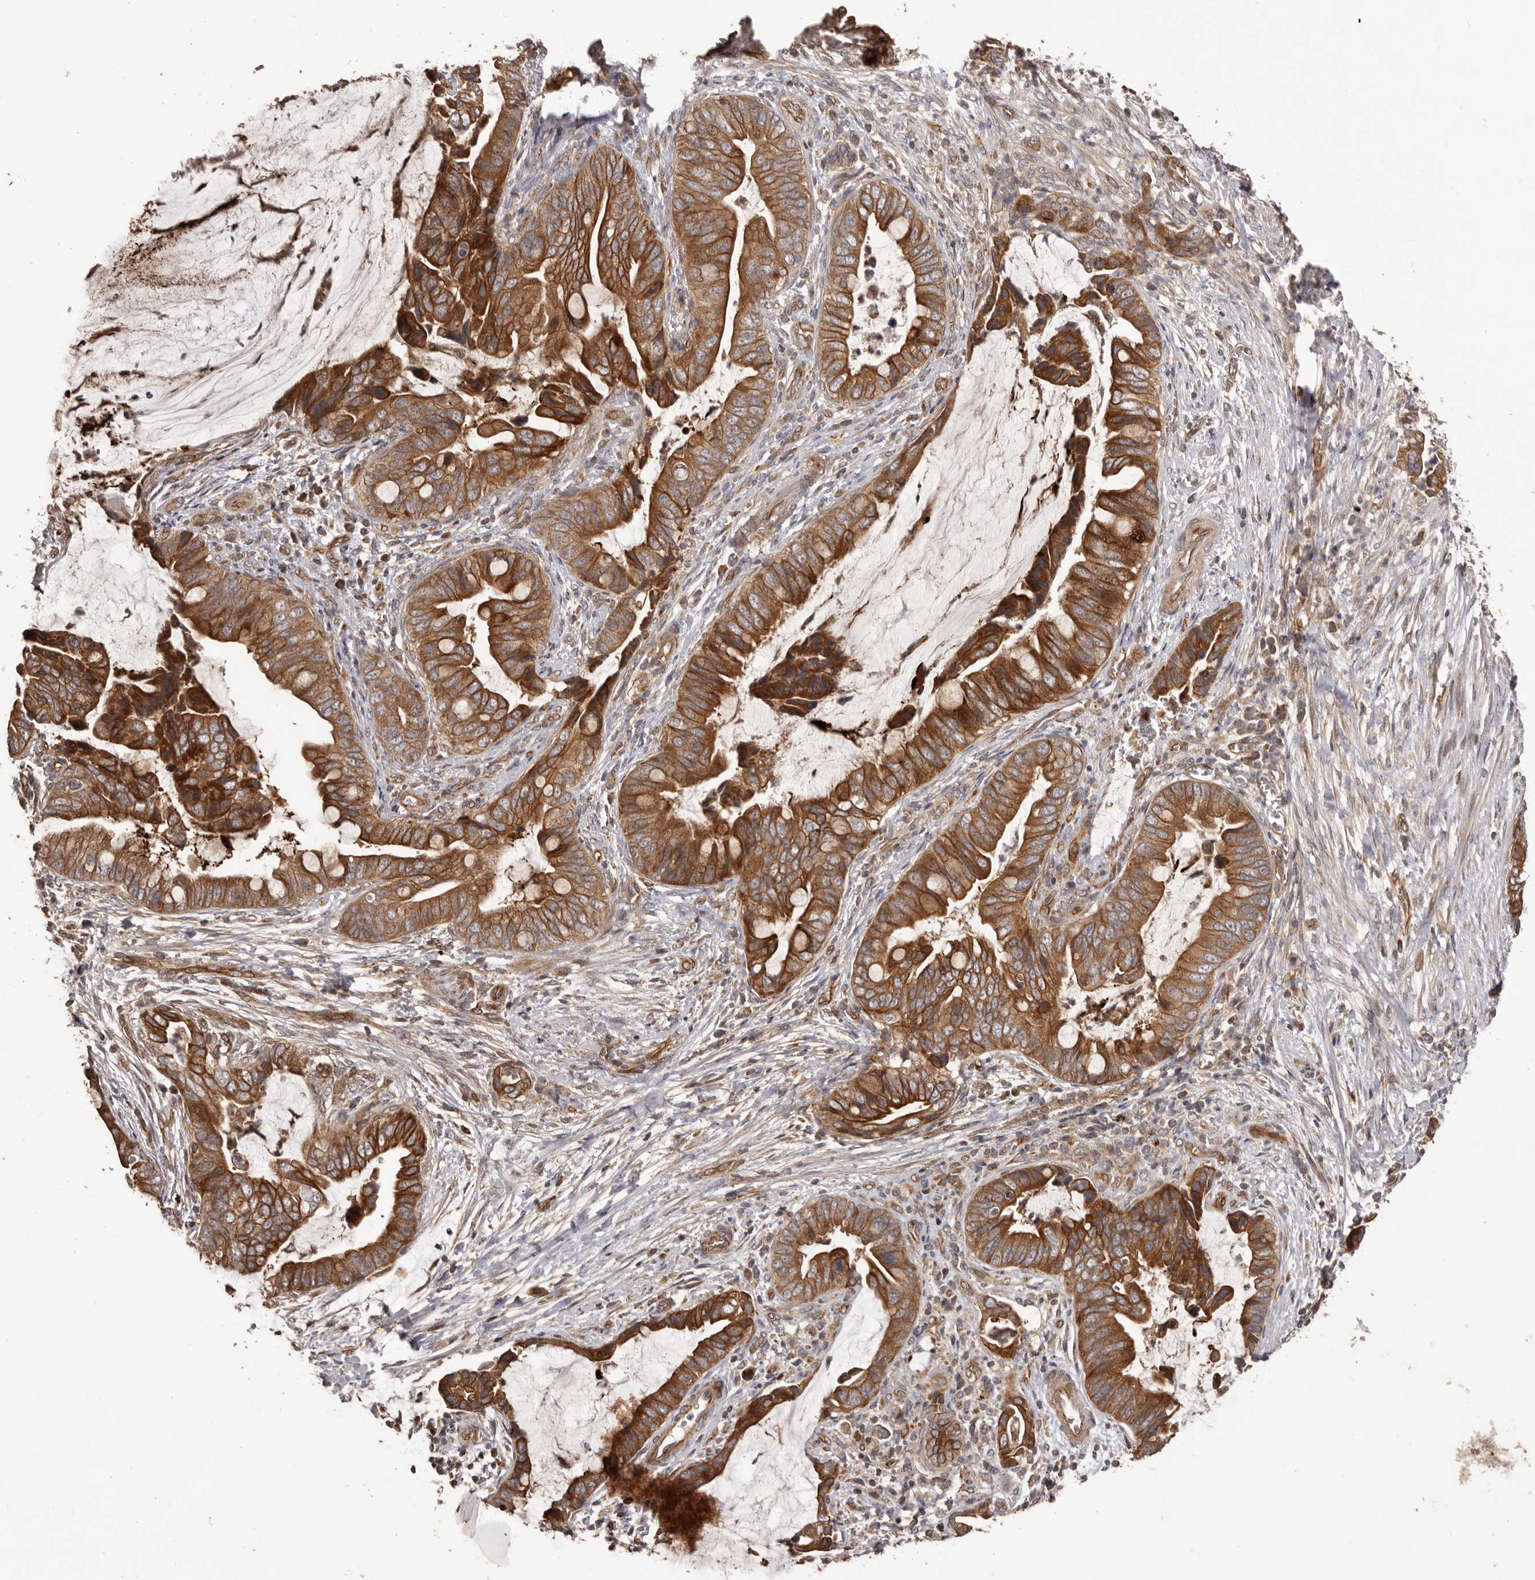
{"staining": {"intensity": "strong", "quantity": ">75%", "location": "cytoplasmic/membranous"}, "tissue": "pancreatic cancer", "cell_type": "Tumor cells", "image_type": "cancer", "snomed": [{"axis": "morphology", "description": "Adenocarcinoma, NOS"}, {"axis": "topography", "description": "Pancreas"}], "caption": "Tumor cells reveal high levels of strong cytoplasmic/membranous expression in about >75% of cells in pancreatic cancer.", "gene": "QRSL1", "patient": {"sex": "male", "age": 75}}